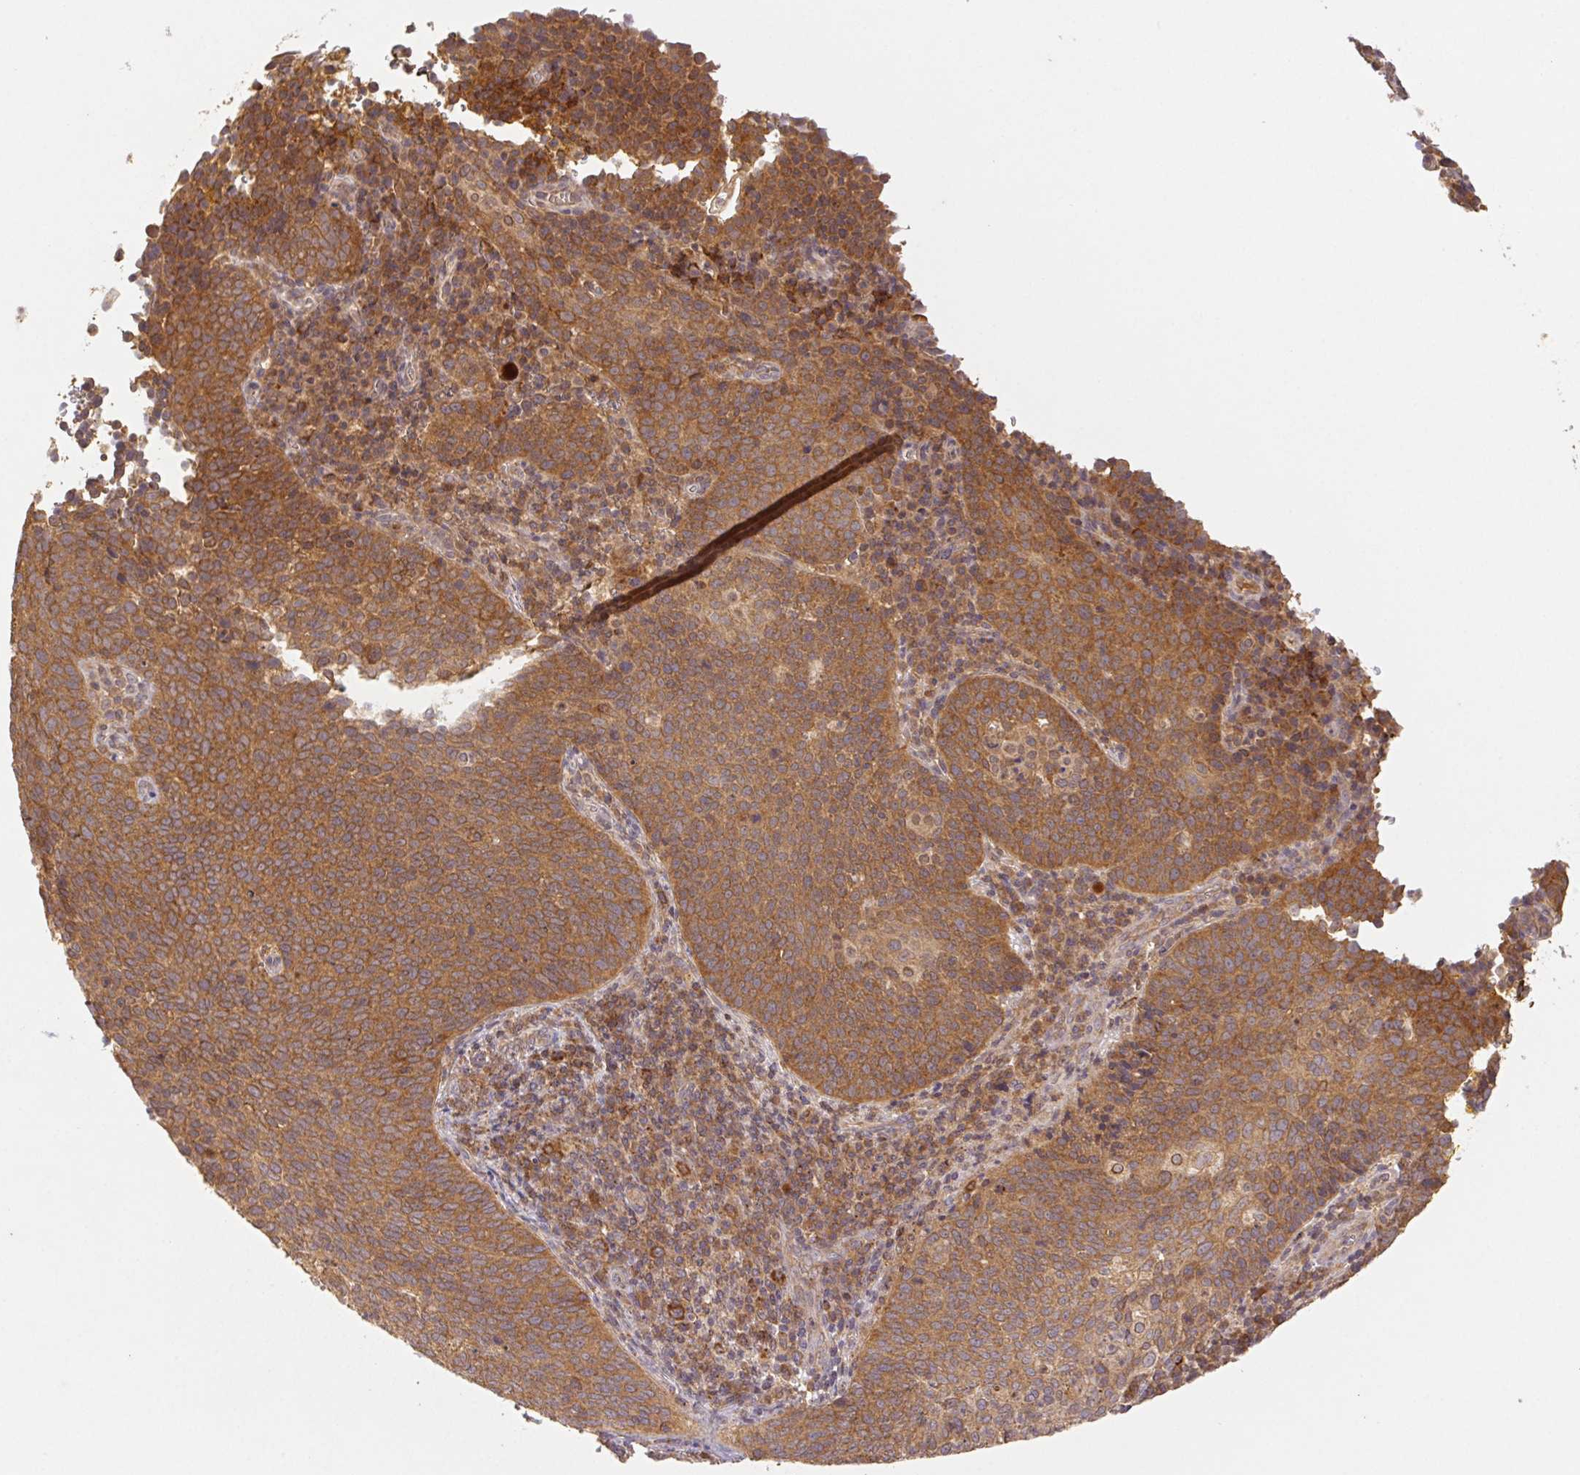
{"staining": {"intensity": "moderate", "quantity": ">75%", "location": "cytoplasmic/membranous"}, "tissue": "cervical cancer", "cell_type": "Tumor cells", "image_type": "cancer", "snomed": [{"axis": "morphology", "description": "Squamous cell carcinoma, NOS"}, {"axis": "topography", "description": "Cervix"}], "caption": "Brown immunohistochemical staining in cervical cancer displays moderate cytoplasmic/membranous staining in about >75% of tumor cells.", "gene": "MTHFD1", "patient": {"sex": "female", "age": 34}}